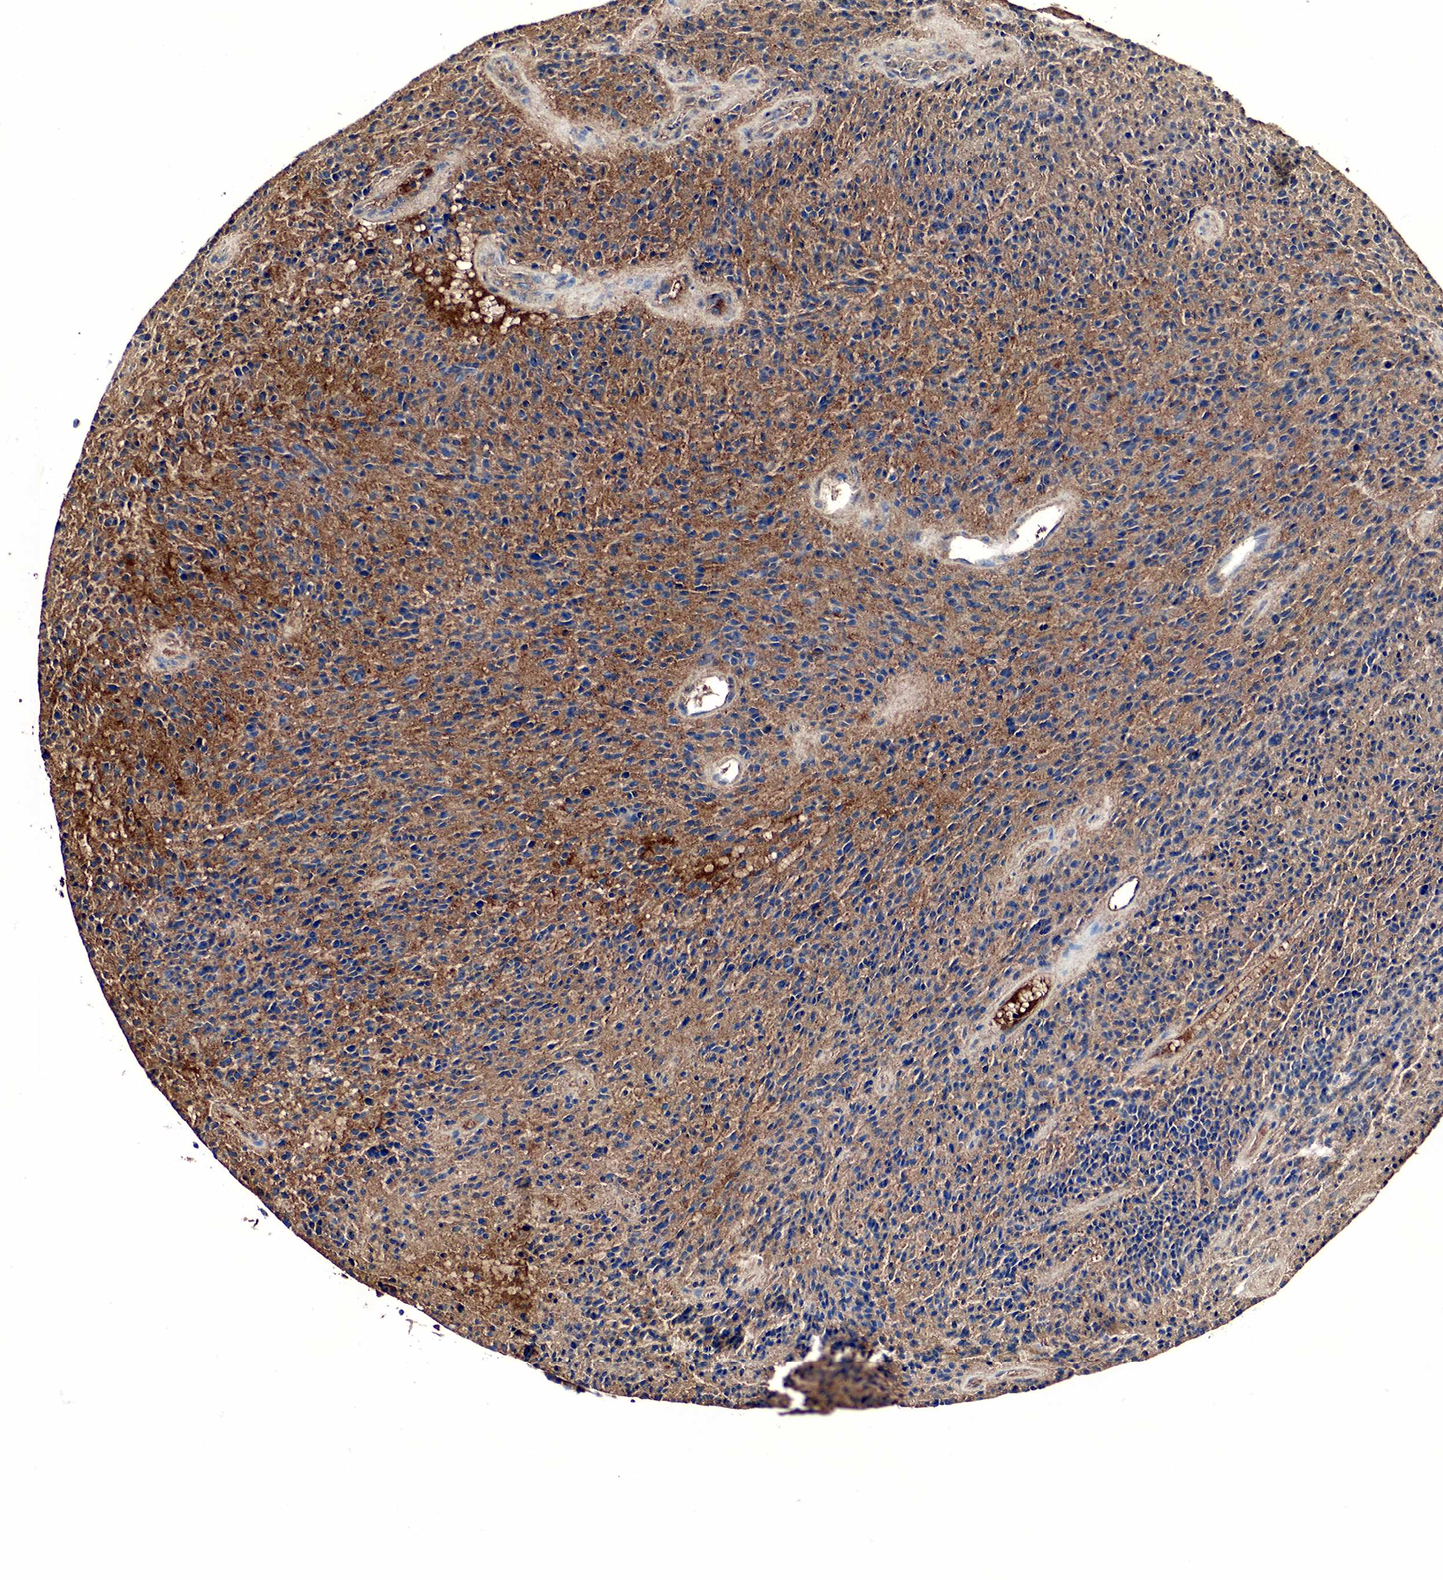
{"staining": {"intensity": "moderate", "quantity": ">75%", "location": "cytoplasmic/membranous"}, "tissue": "glioma", "cell_type": "Tumor cells", "image_type": "cancer", "snomed": [{"axis": "morphology", "description": "Glioma, malignant, High grade"}, {"axis": "topography", "description": "Brain"}], "caption": "Malignant glioma (high-grade) stained with a protein marker displays moderate staining in tumor cells.", "gene": "SPIN1", "patient": {"sex": "female", "age": 13}}